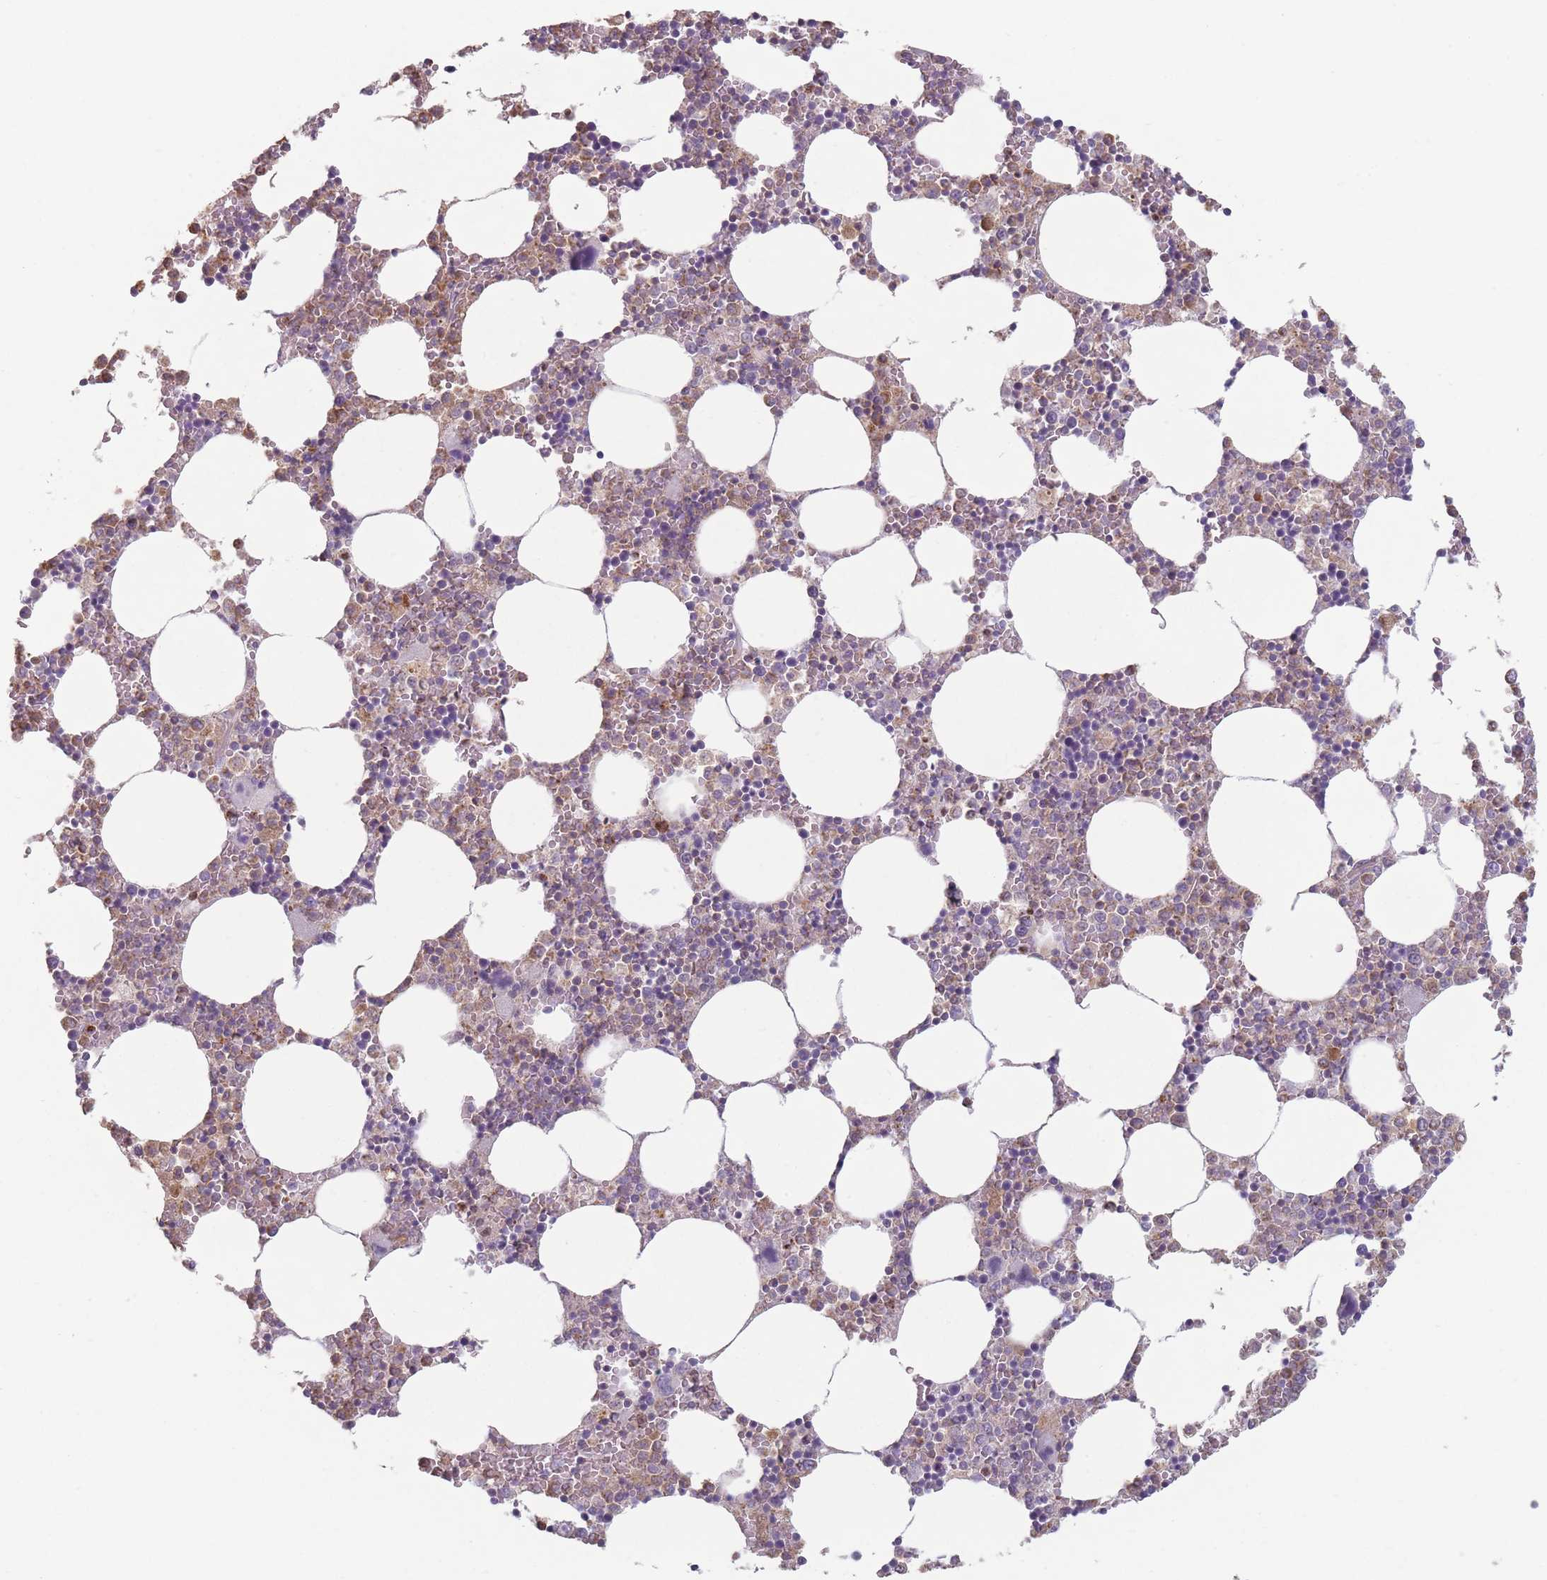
{"staining": {"intensity": "strong", "quantity": "25%-75%", "location": "cytoplasmic/membranous"}, "tissue": "bone marrow", "cell_type": "Hematopoietic cells", "image_type": "normal", "snomed": [{"axis": "morphology", "description": "Normal tissue, NOS"}, {"axis": "topography", "description": "Bone marrow"}], "caption": "A micrograph of bone marrow stained for a protein displays strong cytoplasmic/membranous brown staining in hematopoietic cells. (IHC, brightfield microscopy, high magnification).", "gene": "HSBP1L1", "patient": {"sex": "female", "age": 64}}